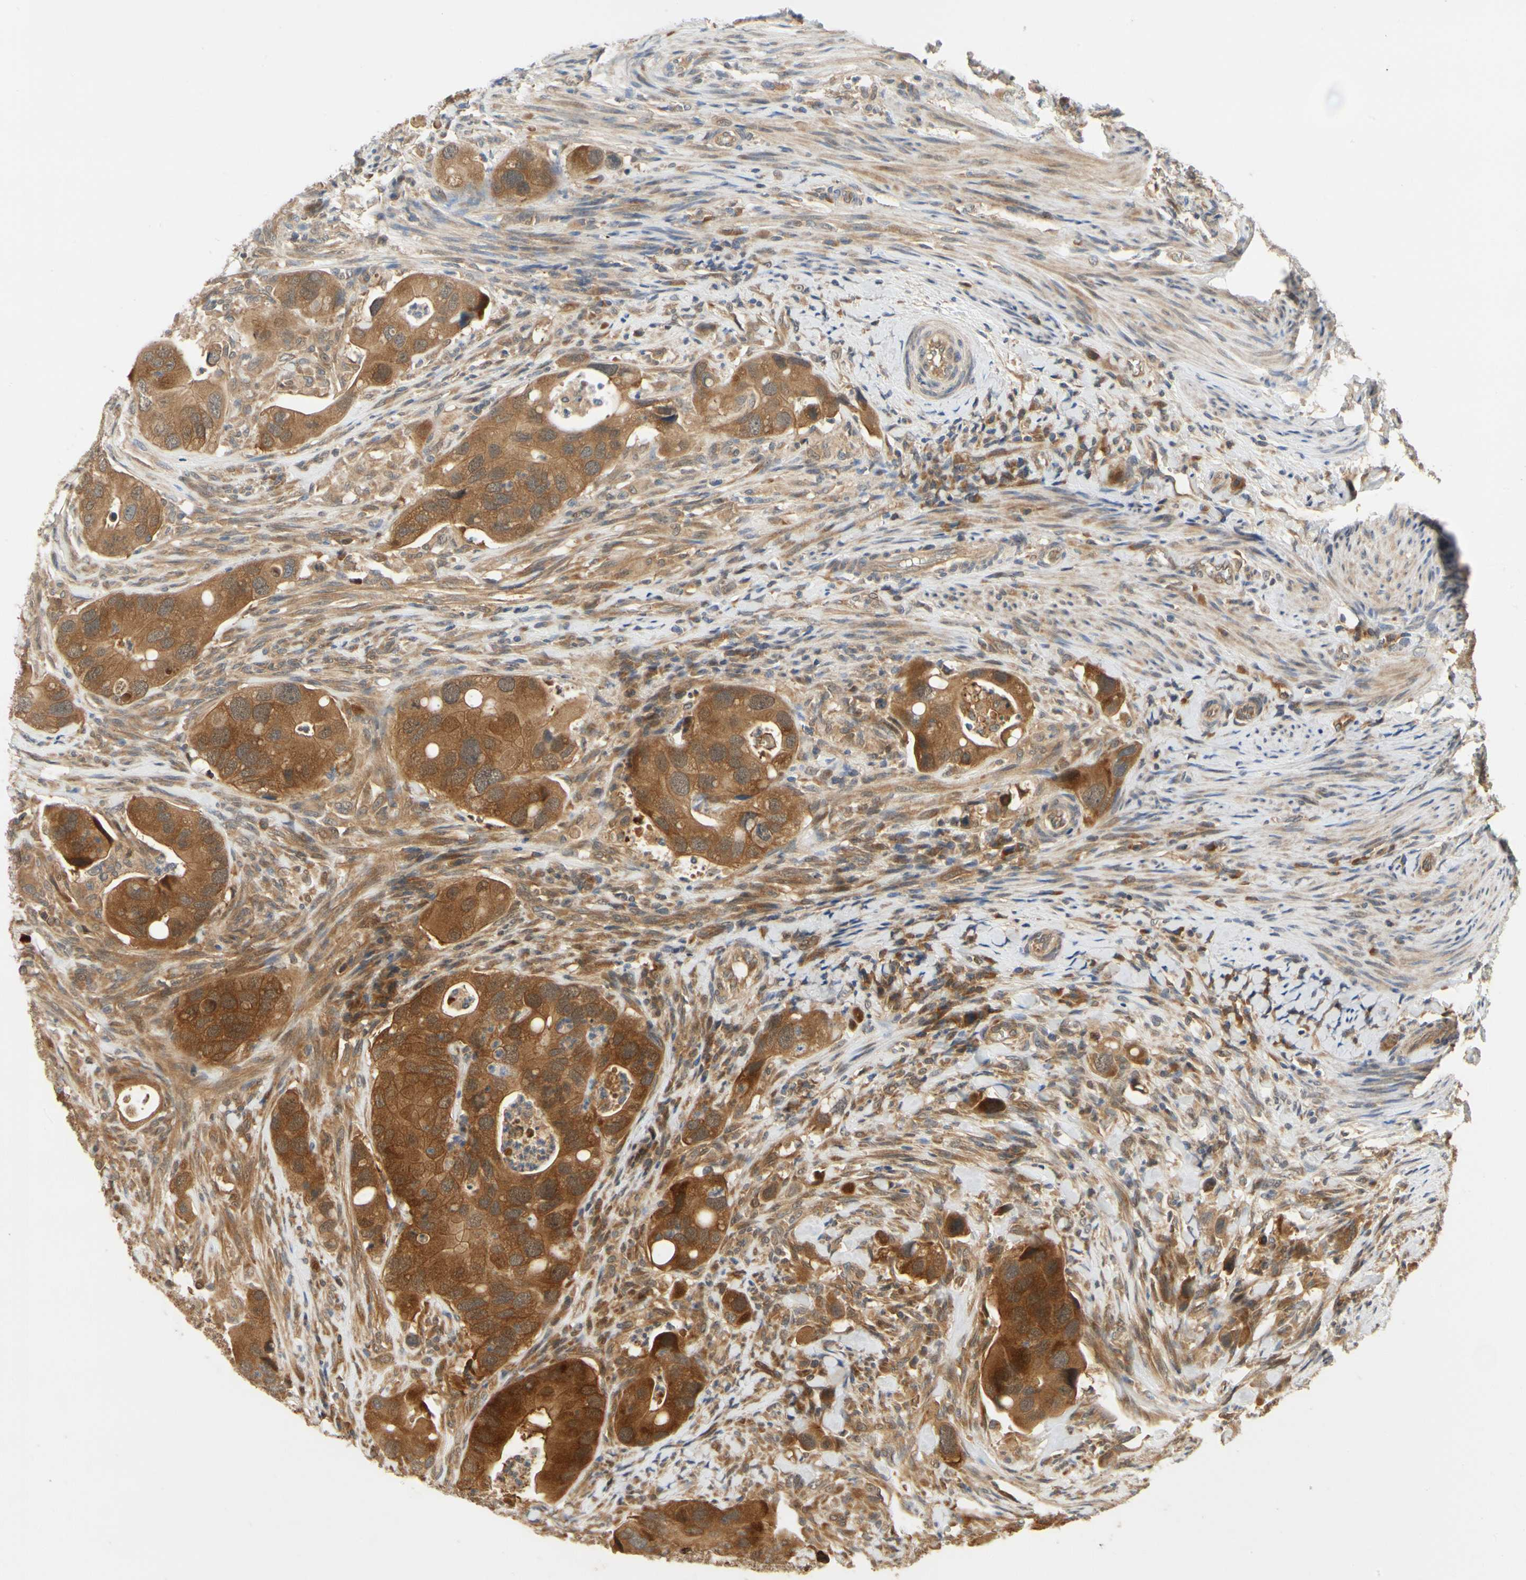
{"staining": {"intensity": "strong", "quantity": ">75%", "location": "cytoplasmic/membranous"}, "tissue": "colorectal cancer", "cell_type": "Tumor cells", "image_type": "cancer", "snomed": [{"axis": "morphology", "description": "Adenocarcinoma, NOS"}, {"axis": "topography", "description": "Rectum"}], "caption": "Tumor cells exhibit high levels of strong cytoplasmic/membranous expression in approximately >75% of cells in colorectal adenocarcinoma. The protein is shown in brown color, while the nuclei are stained blue.", "gene": "TDRP", "patient": {"sex": "female", "age": 57}}